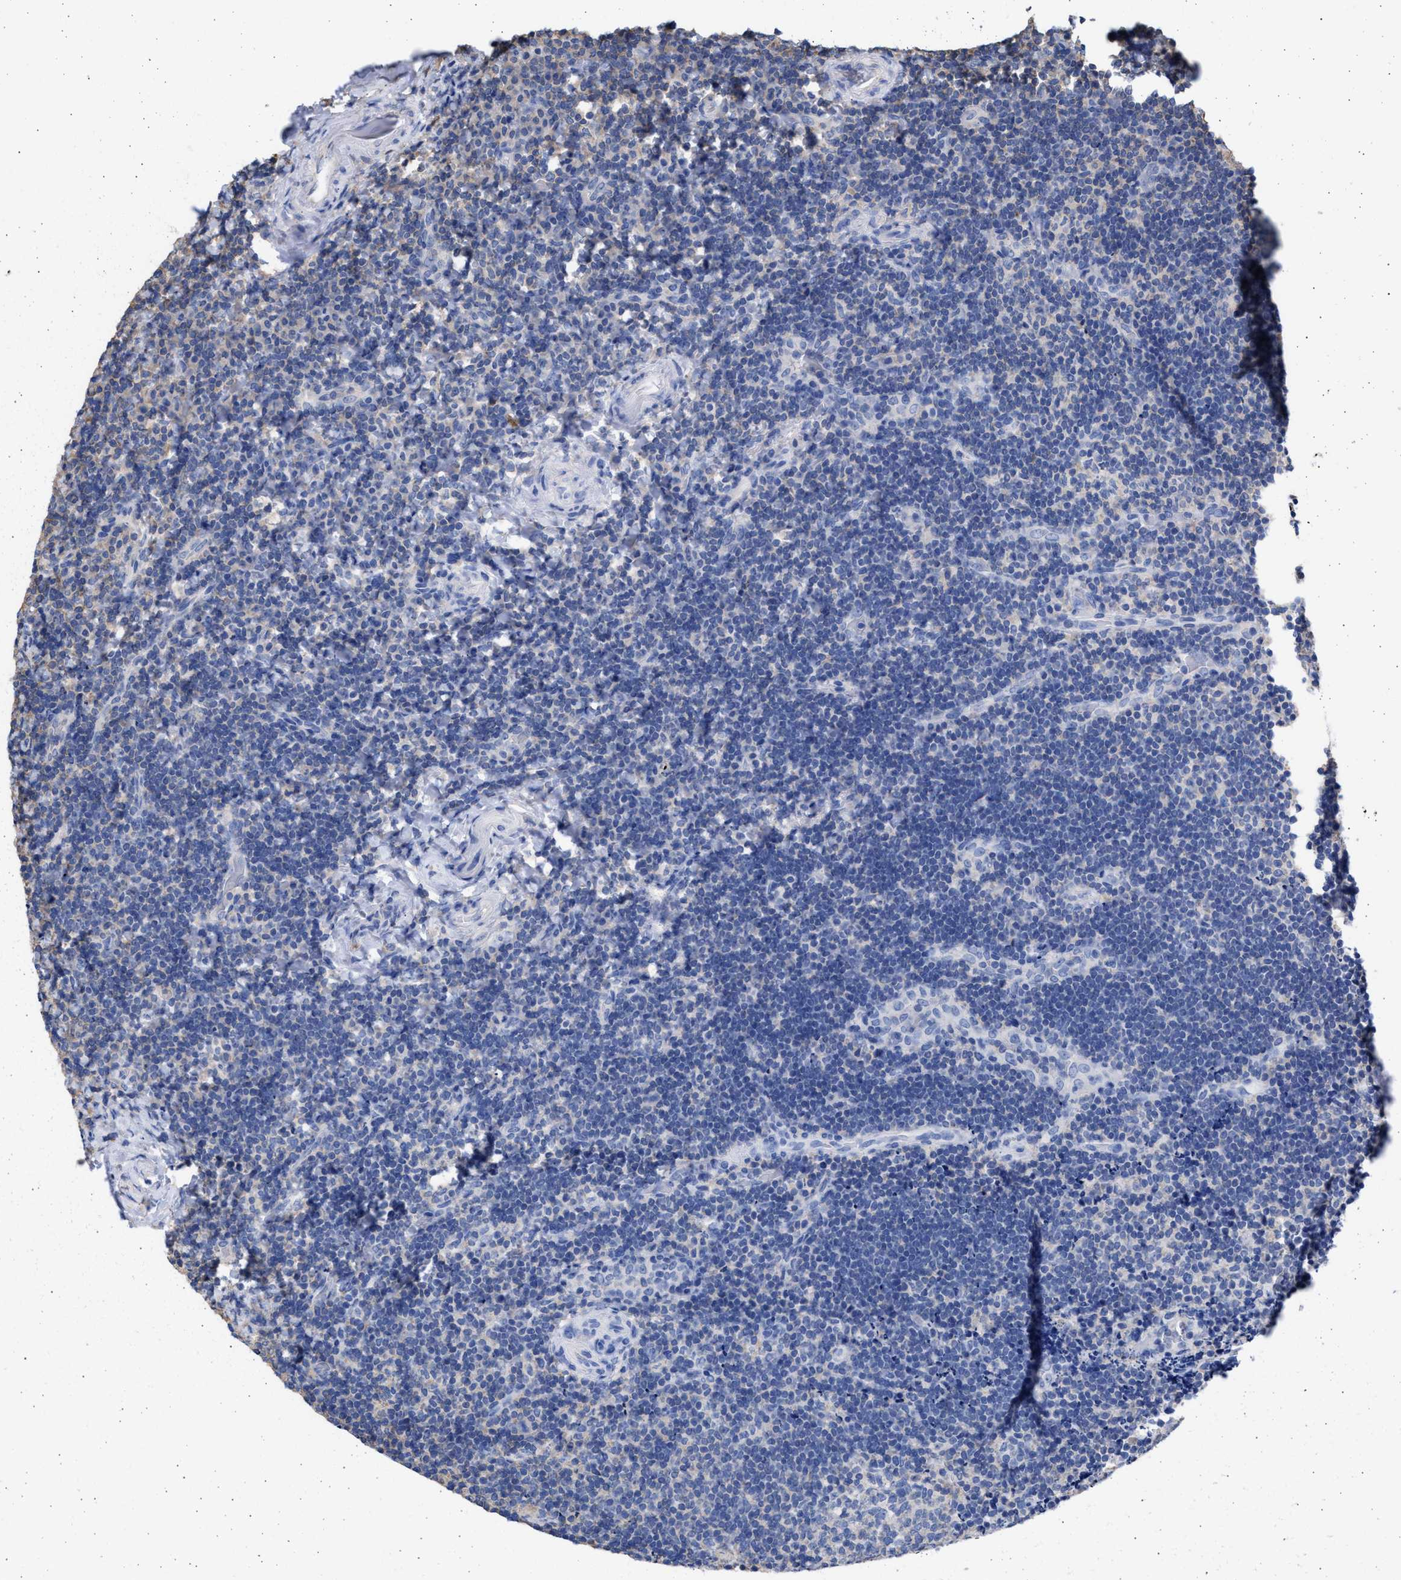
{"staining": {"intensity": "negative", "quantity": "none", "location": "none"}, "tissue": "lymphoma", "cell_type": "Tumor cells", "image_type": "cancer", "snomed": [{"axis": "morphology", "description": "Malignant lymphoma, non-Hodgkin's type, High grade"}, {"axis": "topography", "description": "Tonsil"}], "caption": "IHC of human lymphoma exhibits no positivity in tumor cells.", "gene": "ALDOC", "patient": {"sex": "female", "age": 36}}